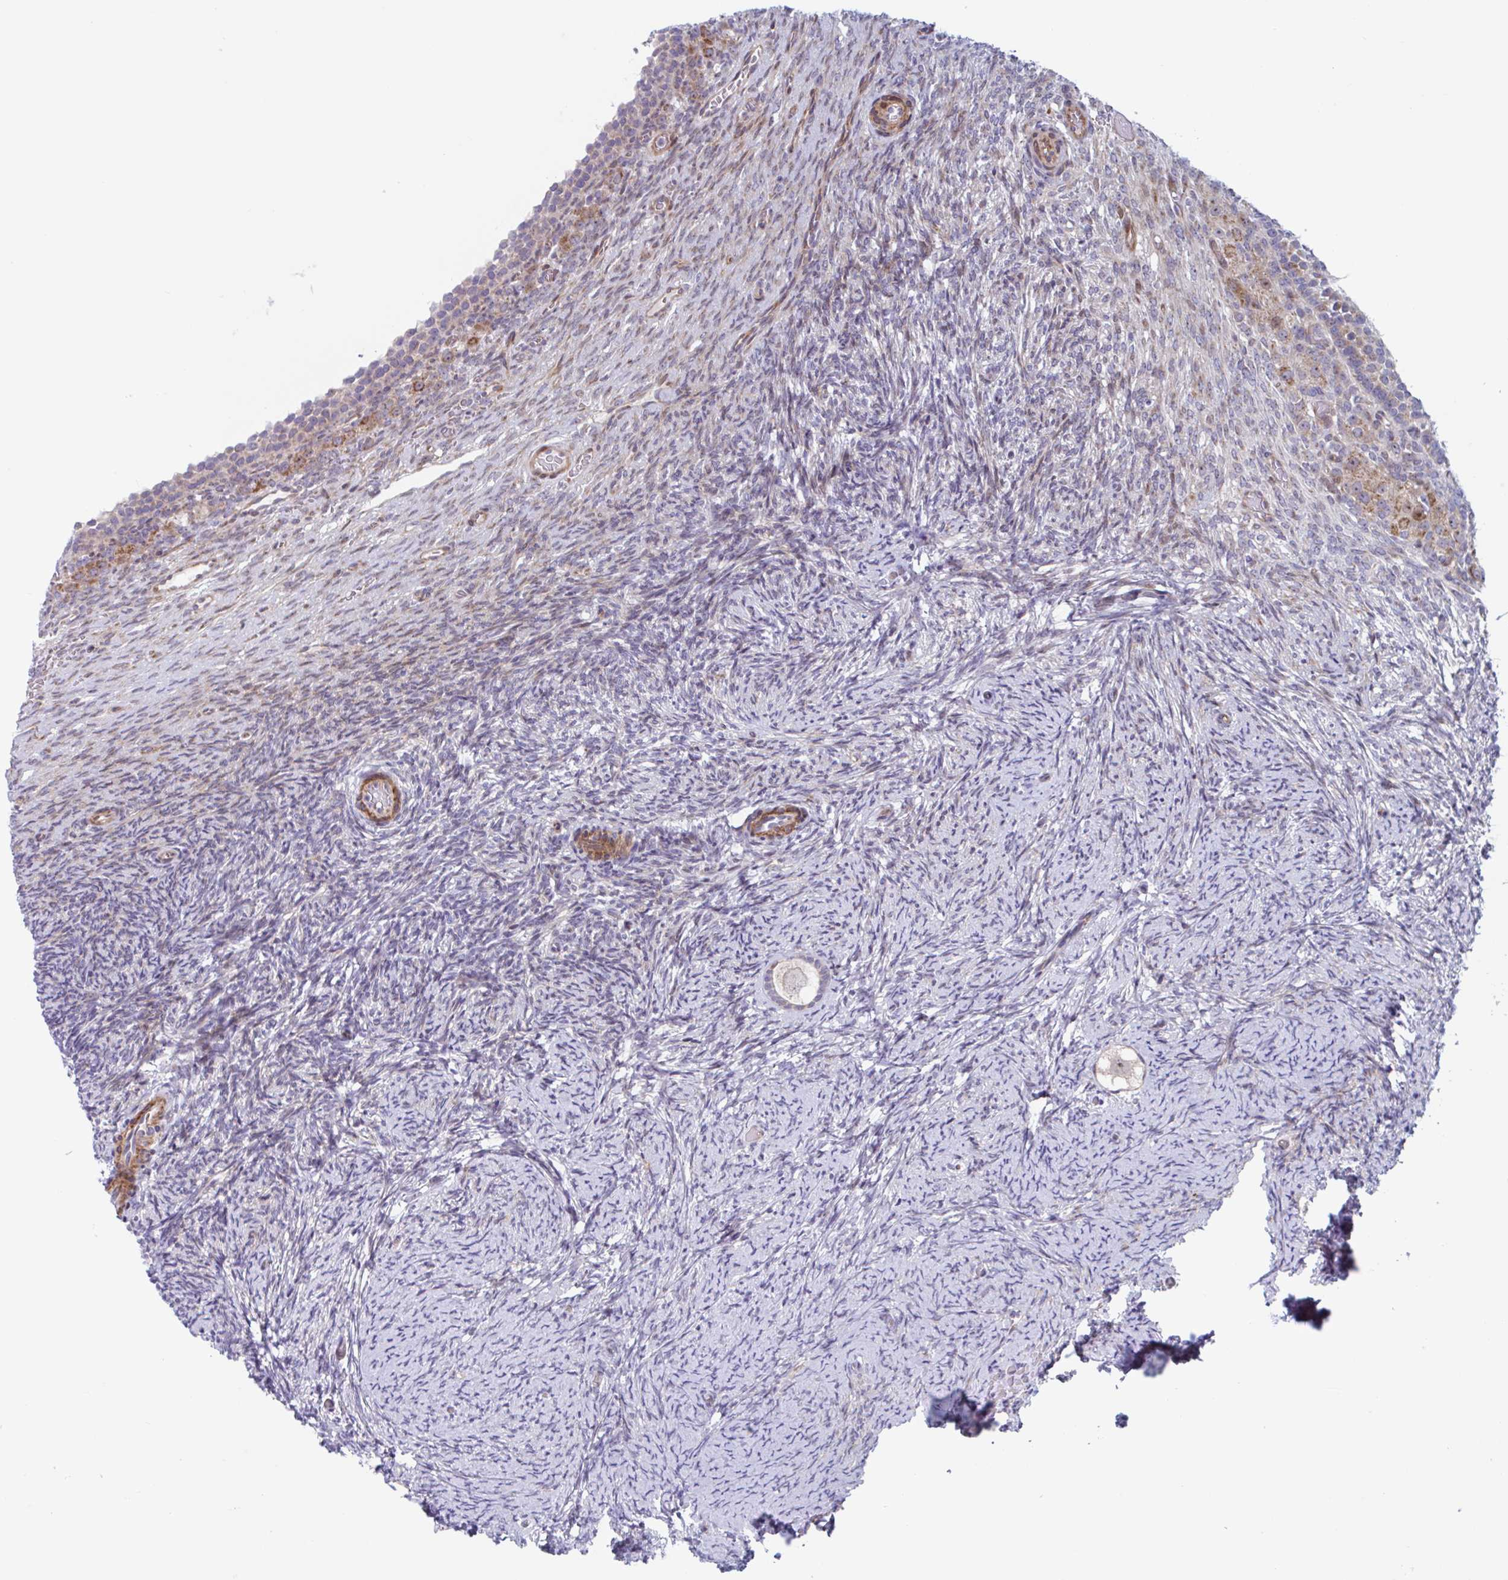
{"staining": {"intensity": "negative", "quantity": "none", "location": "none"}, "tissue": "ovary", "cell_type": "Follicle cells", "image_type": "normal", "snomed": [{"axis": "morphology", "description": "Normal tissue, NOS"}, {"axis": "topography", "description": "Ovary"}], "caption": "Ovary stained for a protein using immunohistochemistry demonstrates no positivity follicle cells.", "gene": "DUXA", "patient": {"sex": "female", "age": 34}}